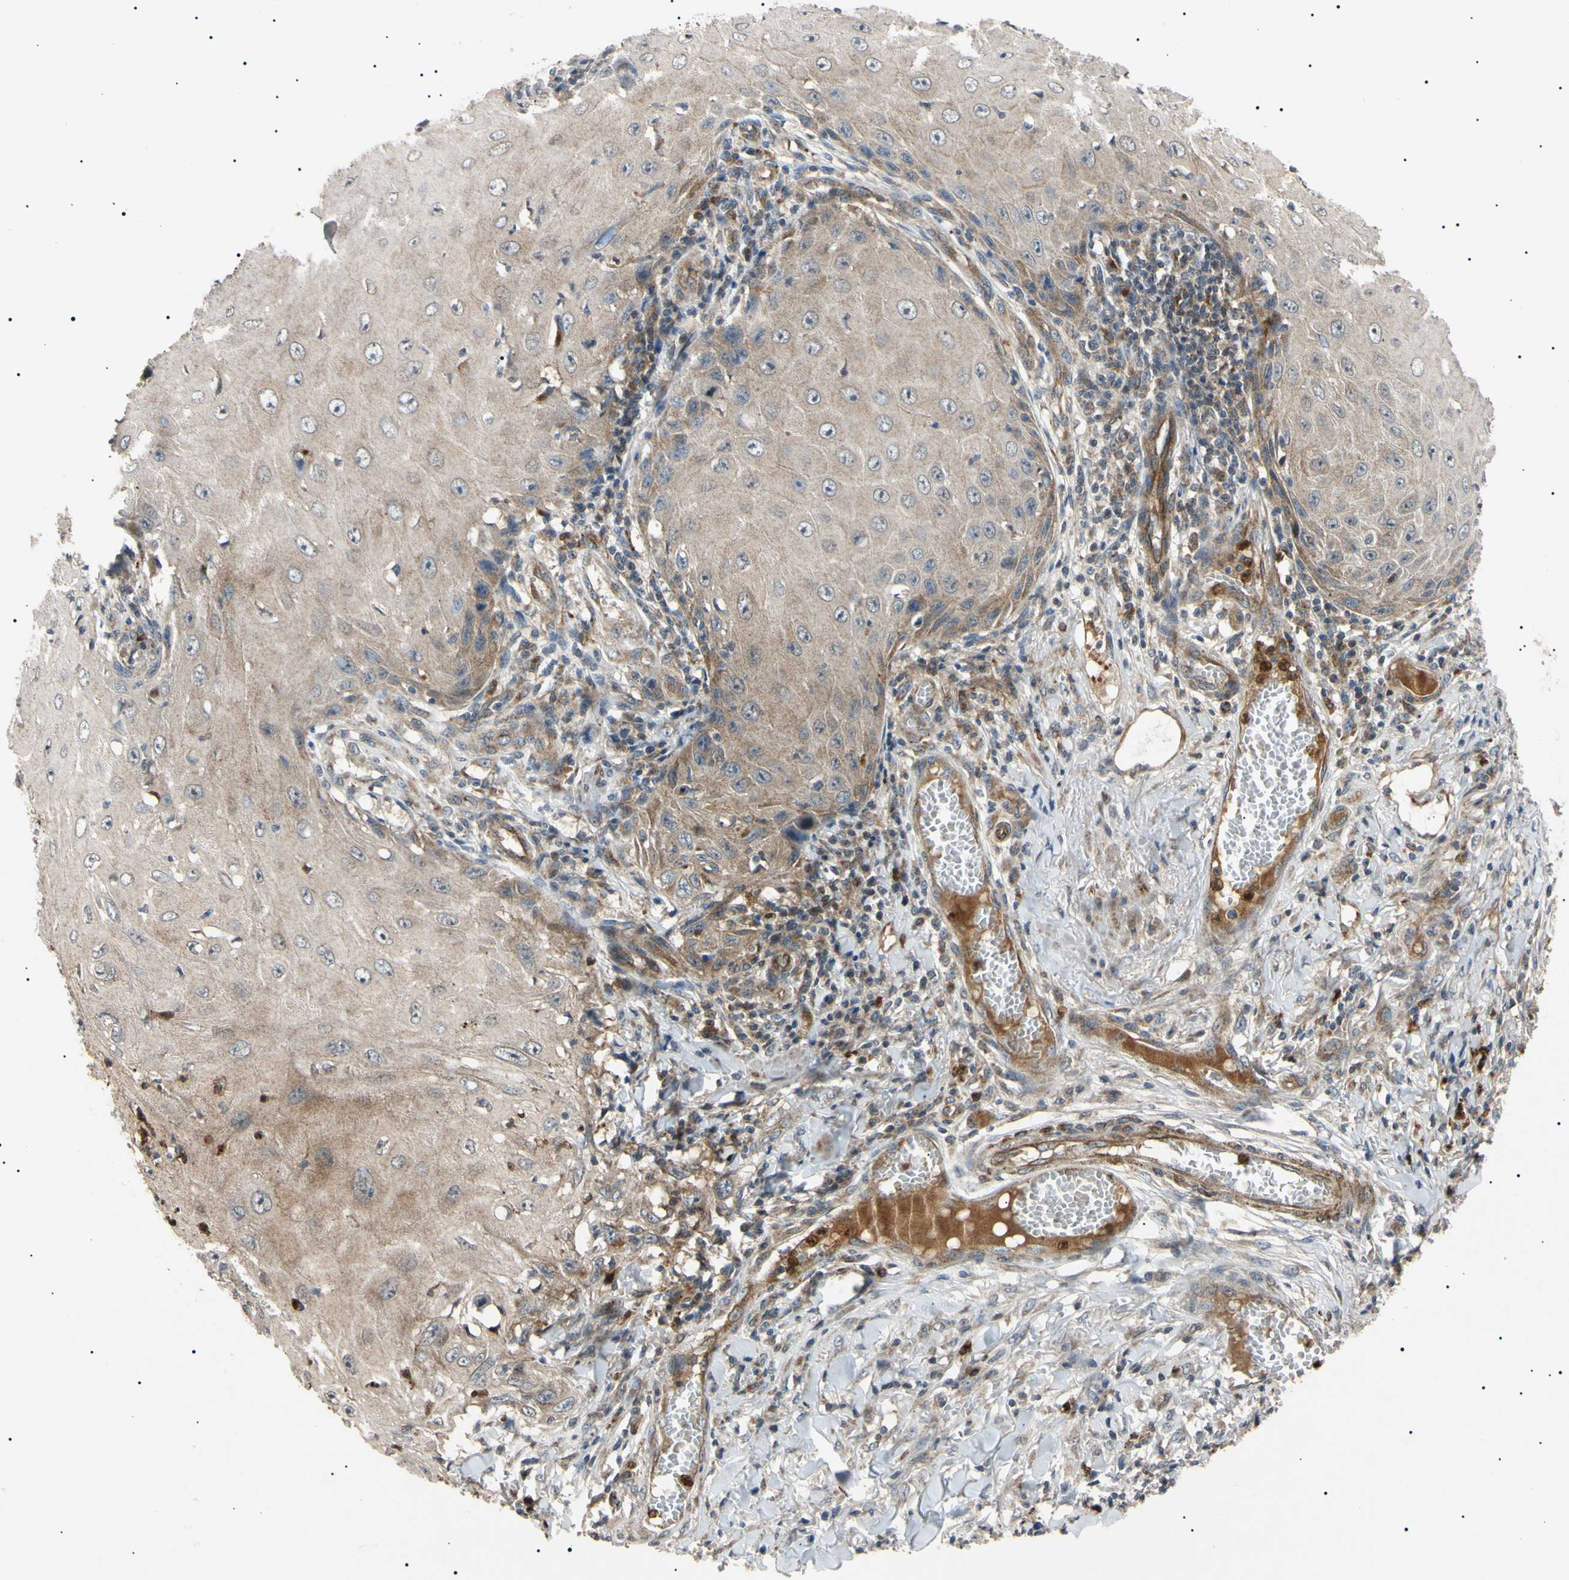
{"staining": {"intensity": "weak", "quantity": ">75%", "location": "cytoplasmic/membranous"}, "tissue": "skin cancer", "cell_type": "Tumor cells", "image_type": "cancer", "snomed": [{"axis": "morphology", "description": "Squamous cell carcinoma, NOS"}, {"axis": "topography", "description": "Skin"}], "caption": "Weak cytoplasmic/membranous expression is appreciated in about >75% of tumor cells in squamous cell carcinoma (skin).", "gene": "TUBB4A", "patient": {"sex": "female", "age": 73}}